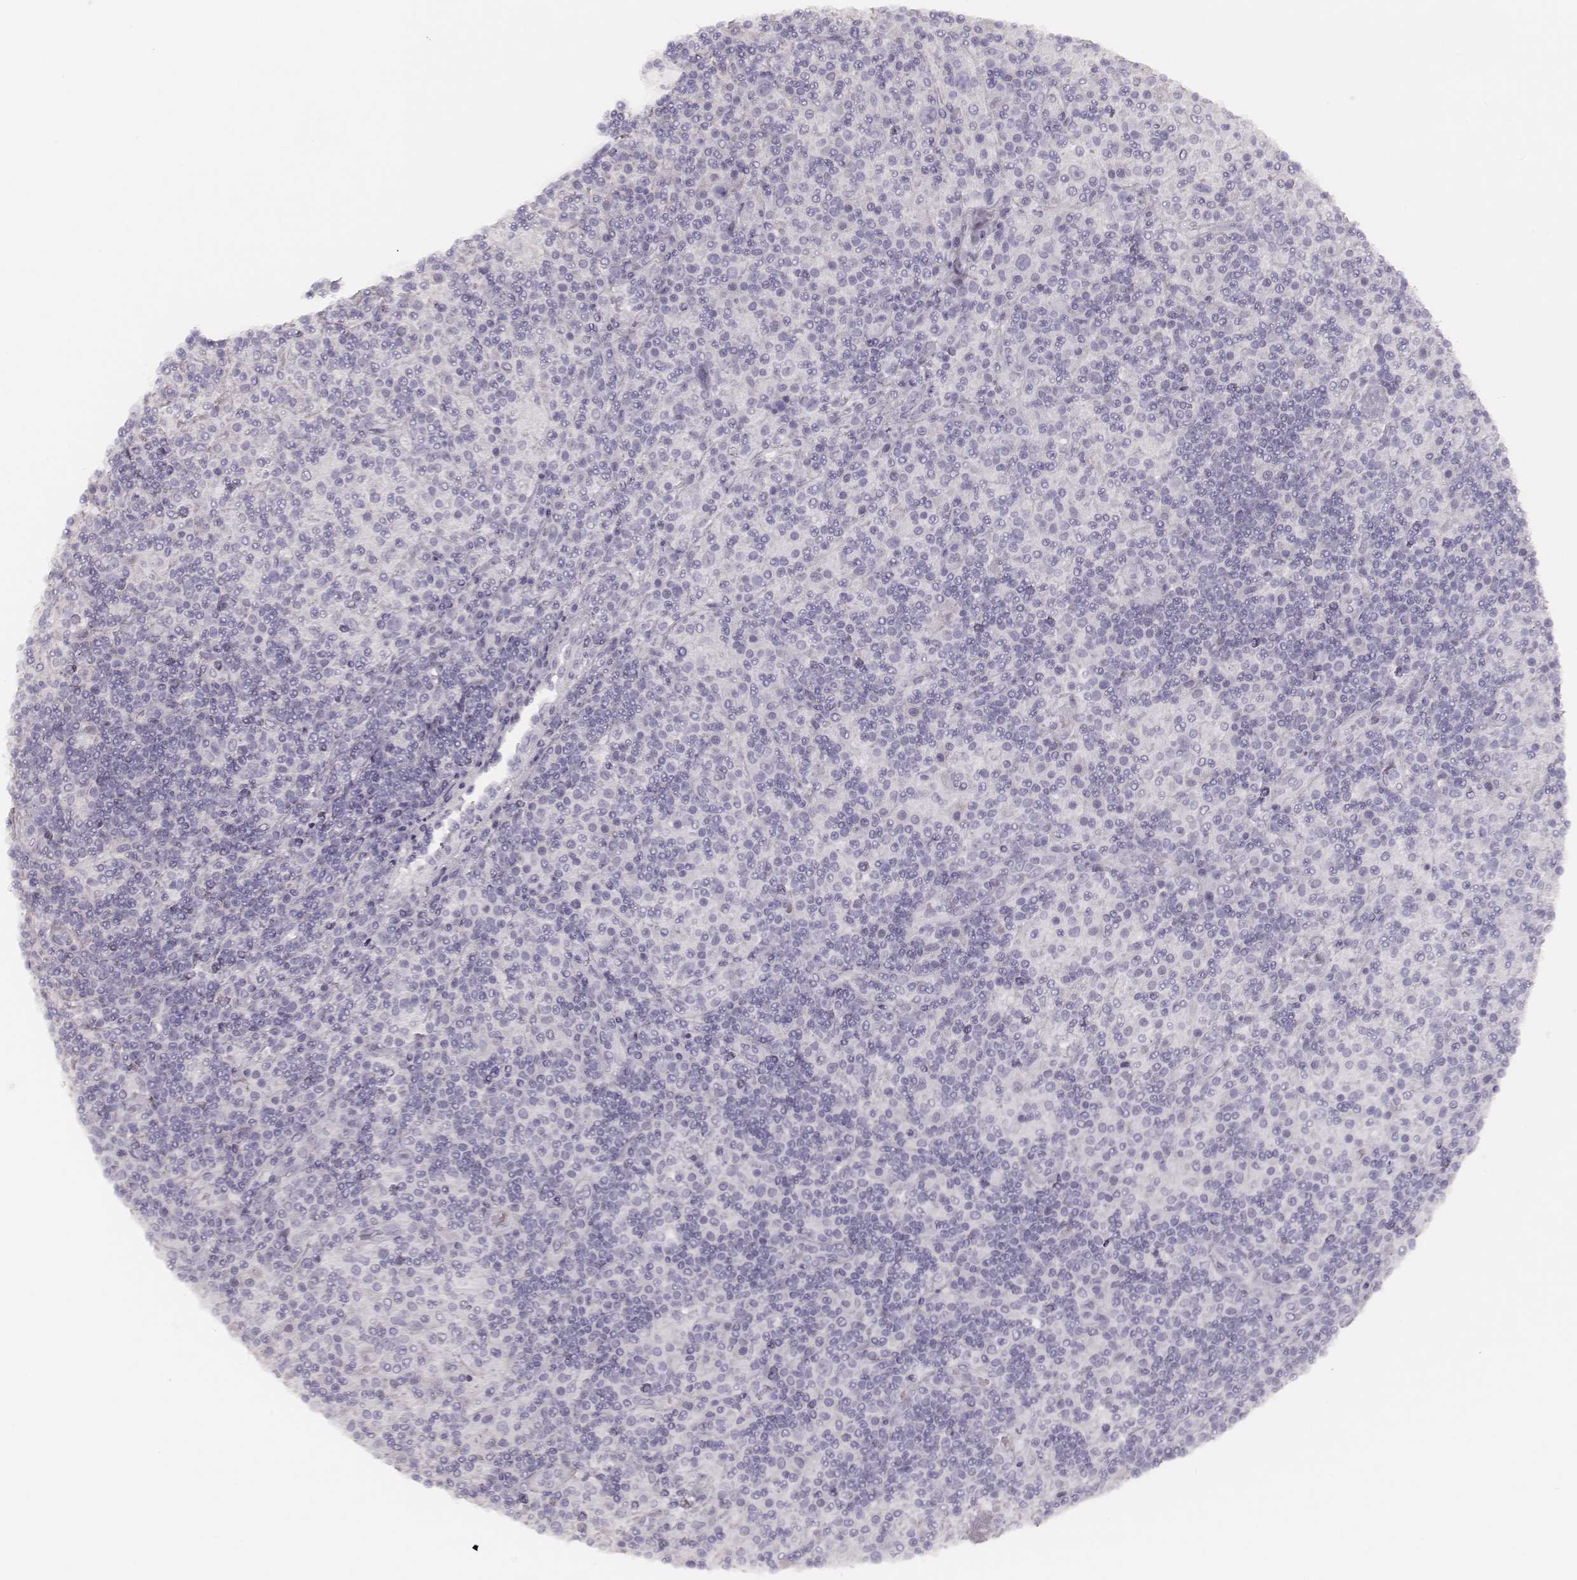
{"staining": {"intensity": "negative", "quantity": "none", "location": "none"}, "tissue": "lymphoma", "cell_type": "Tumor cells", "image_type": "cancer", "snomed": [{"axis": "morphology", "description": "Hodgkin's disease, NOS"}, {"axis": "topography", "description": "Lymph node"}], "caption": "Hodgkin's disease was stained to show a protein in brown. There is no significant staining in tumor cells.", "gene": "KRT34", "patient": {"sex": "male", "age": 70}}